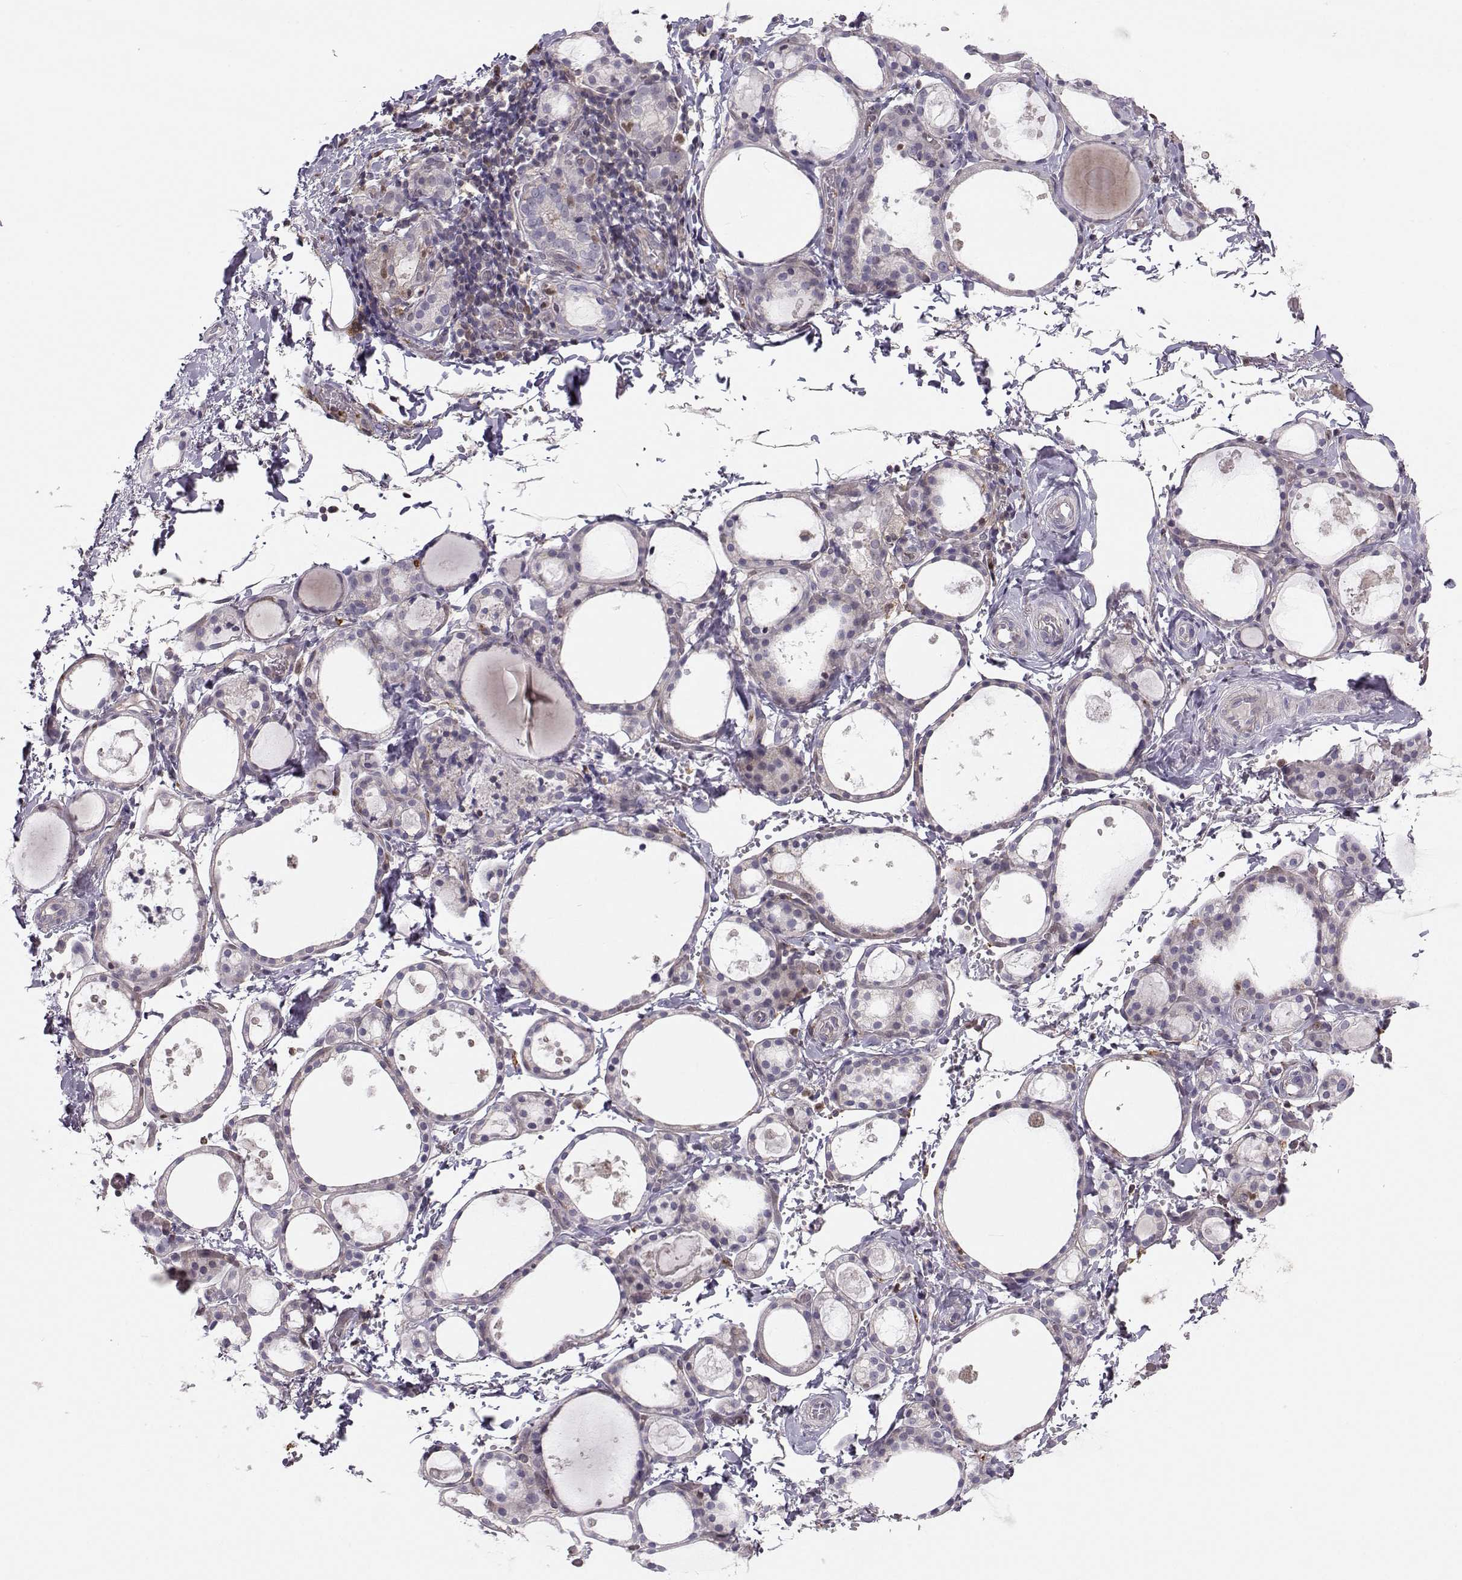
{"staining": {"intensity": "negative", "quantity": "none", "location": "none"}, "tissue": "thyroid gland", "cell_type": "Glandular cells", "image_type": "normal", "snomed": [{"axis": "morphology", "description": "Normal tissue, NOS"}, {"axis": "topography", "description": "Thyroid gland"}], "caption": "High power microscopy image of an immunohistochemistry (IHC) image of normal thyroid gland, revealing no significant expression in glandular cells. (DAB immunohistochemistry (IHC), high magnification).", "gene": "ASB16", "patient": {"sex": "male", "age": 68}}